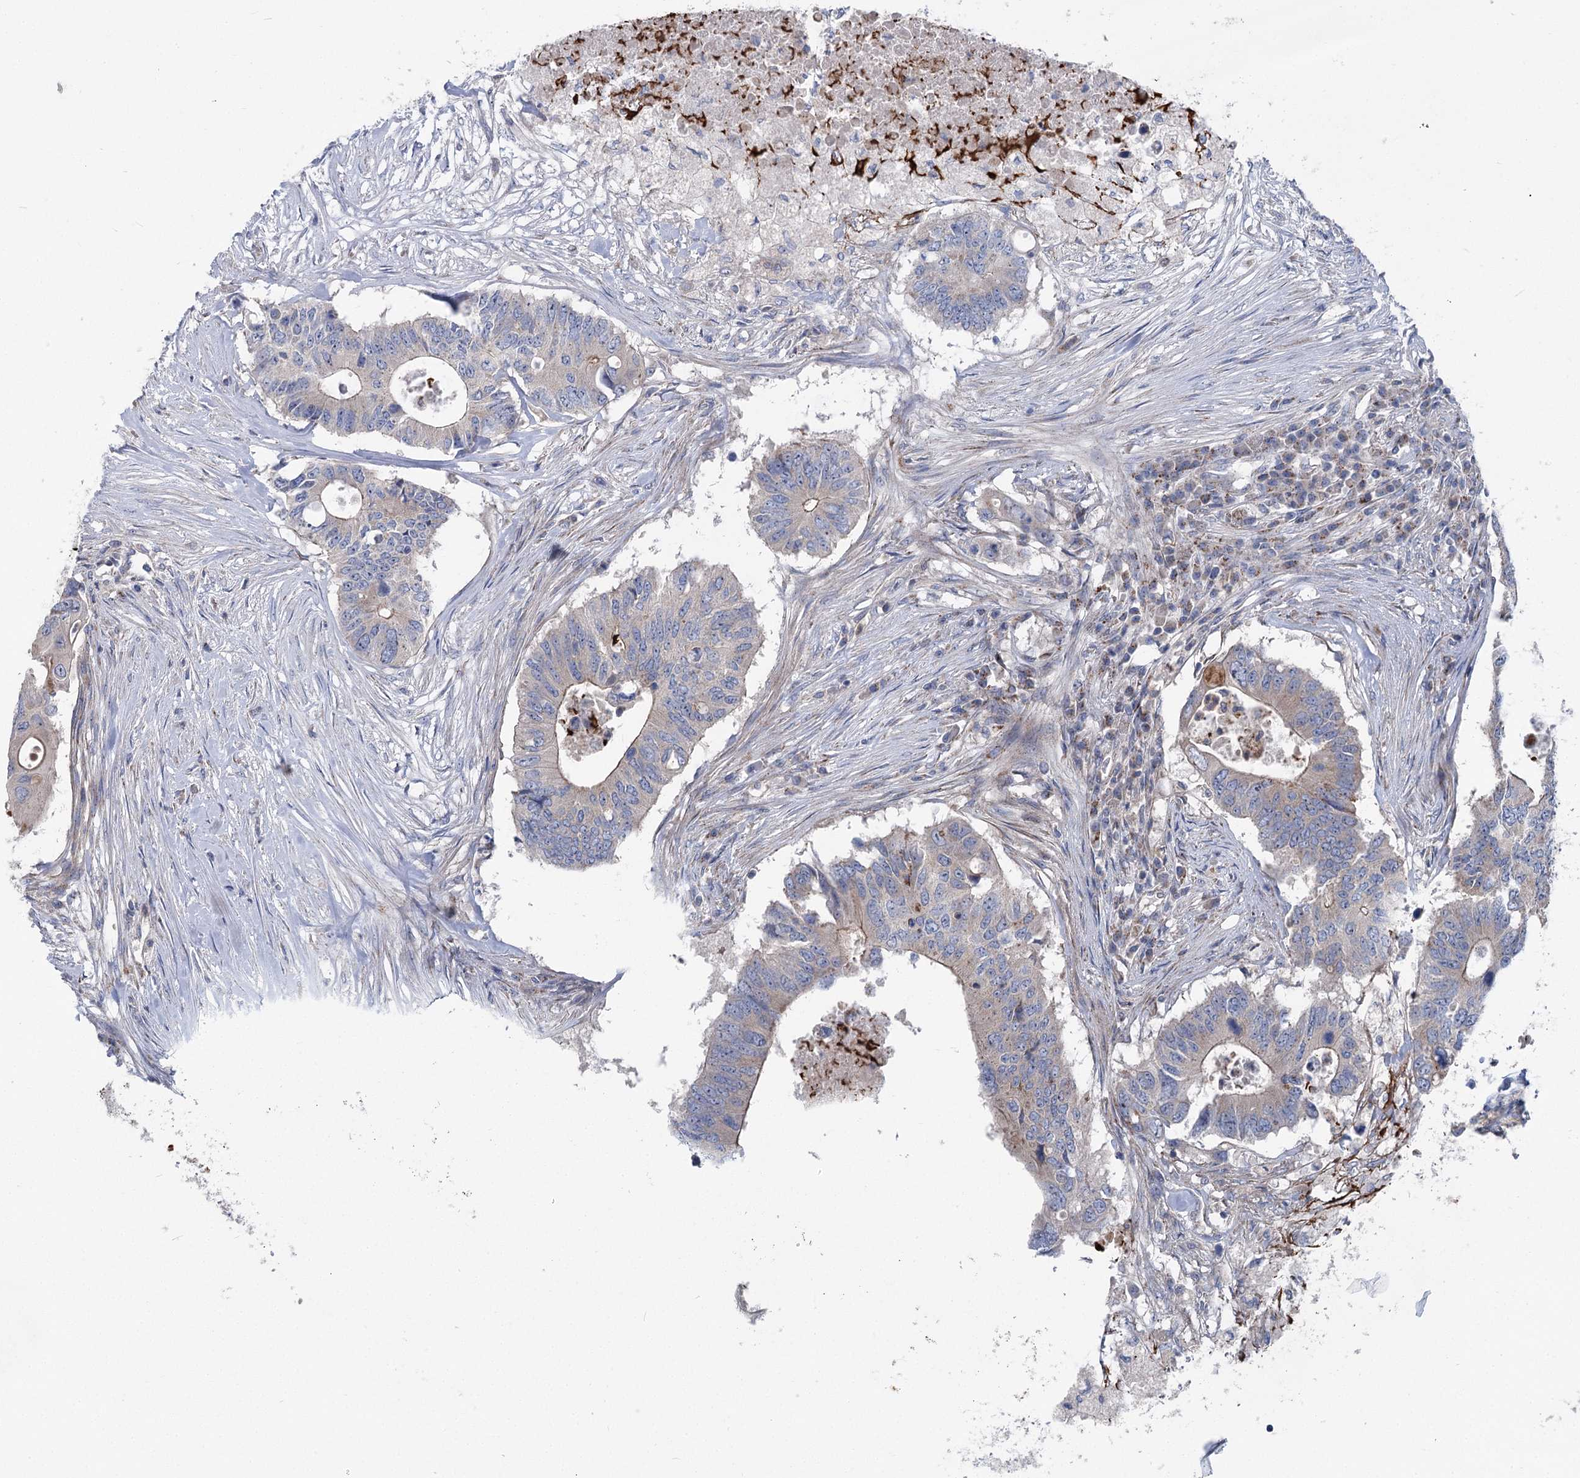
{"staining": {"intensity": "weak", "quantity": "25%-75%", "location": "cytoplasmic/membranous"}, "tissue": "colorectal cancer", "cell_type": "Tumor cells", "image_type": "cancer", "snomed": [{"axis": "morphology", "description": "Adenocarcinoma, NOS"}, {"axis": "topography", "description": "Colon"}], "caption": "A high-resolution micrograph shows IHC staining of adenocarcinoma (colorectal), which shows weak cytoplasmic/membranous staining in about 25%-75% of tumor cells. The protein is stained brown, and the nuclei are stained in blue (DAB IHC with brightfield microscopy, high magnification).", "gene": "MARK2", "patient": {"sex": "male", "age": 71}}